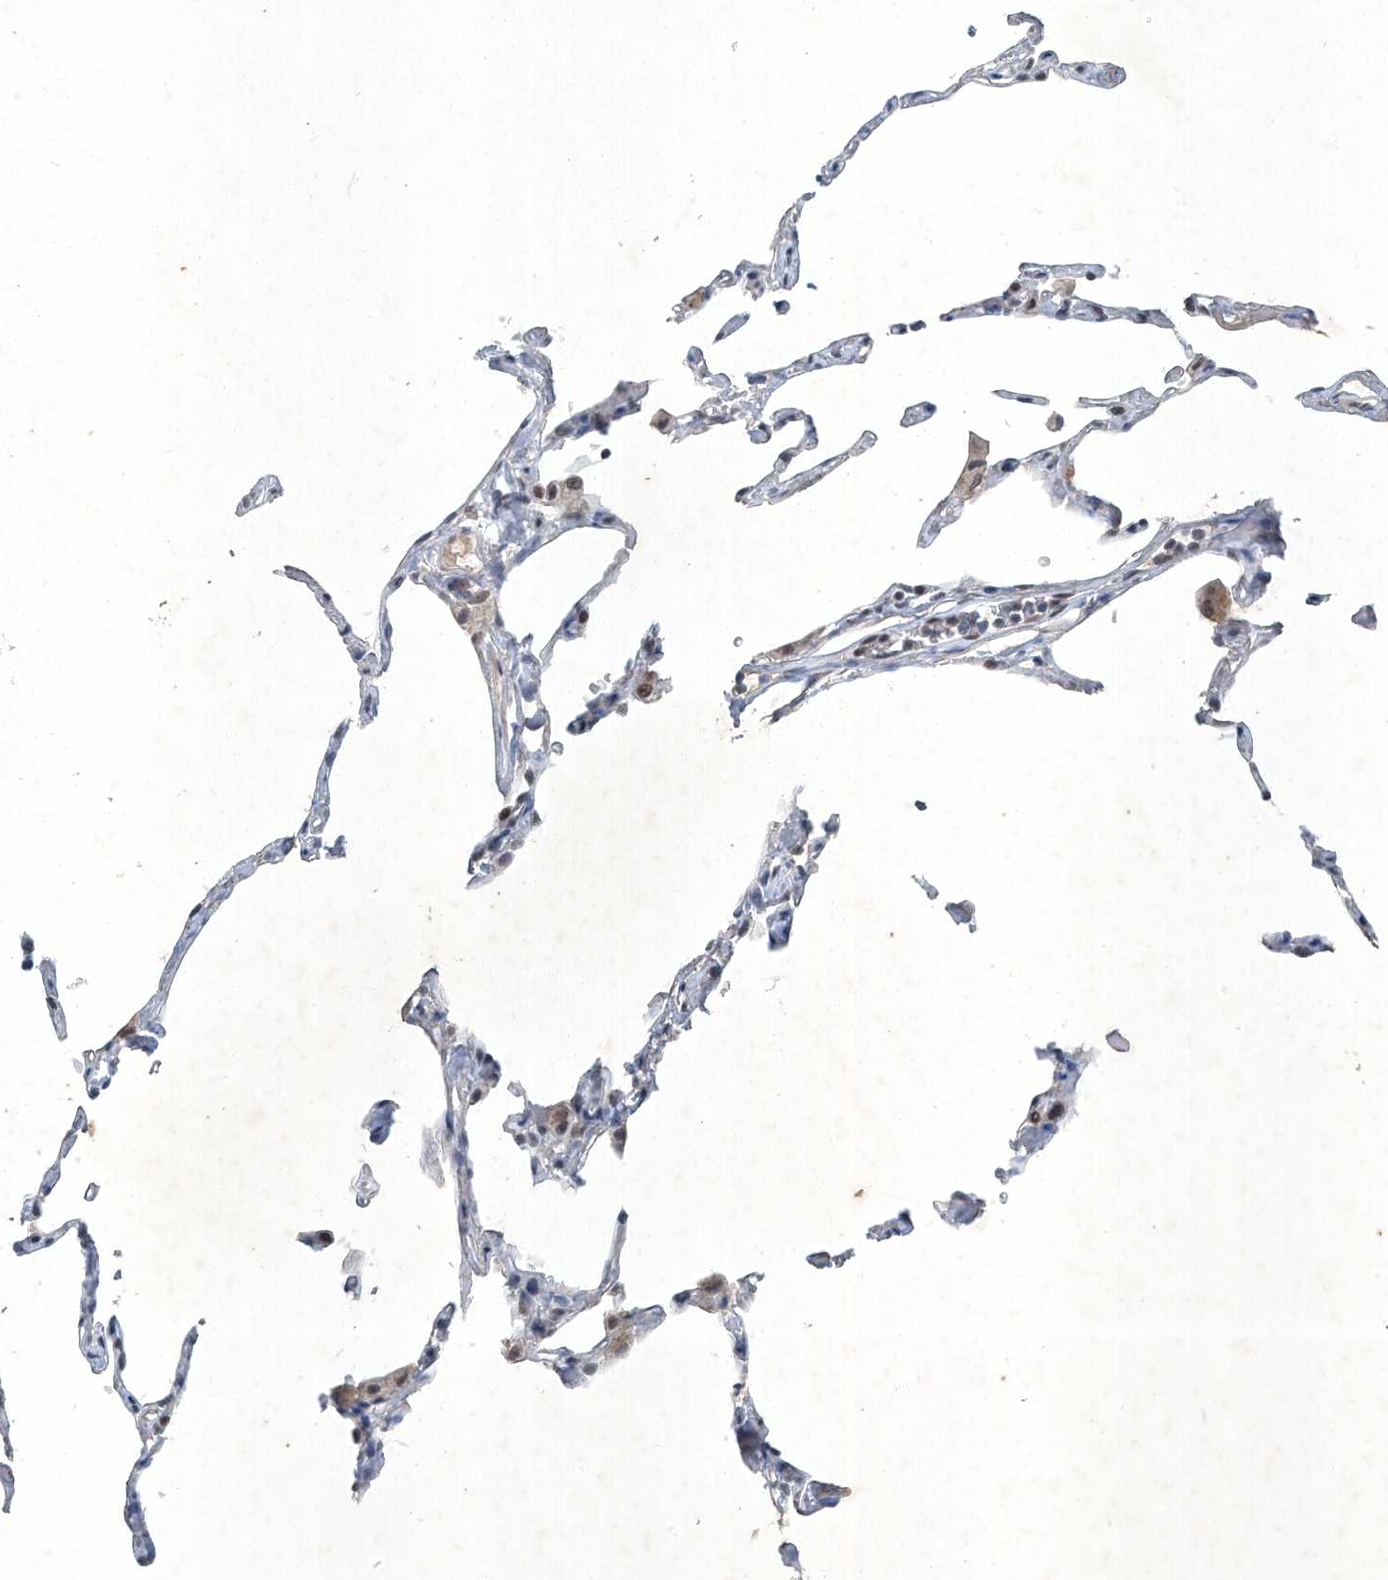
{"staining": {"intensity": "negative", "quantity": "none", "location": "none"}, "tissue": "lung", "cell_type": "Alveolar cells", "image_type": "normal", "snomed": [{"axis": "morphology", "description": "Normal tissue, NOS"}, {"axis": "topography", "description": "Lung"}], "caption": "This is a photomicrograph of IHC staining of unremarkable lung, which shows no positivity in alveolar cells.", "gene": "TAF8", "patient": {"sex": "male", "age": 65}}